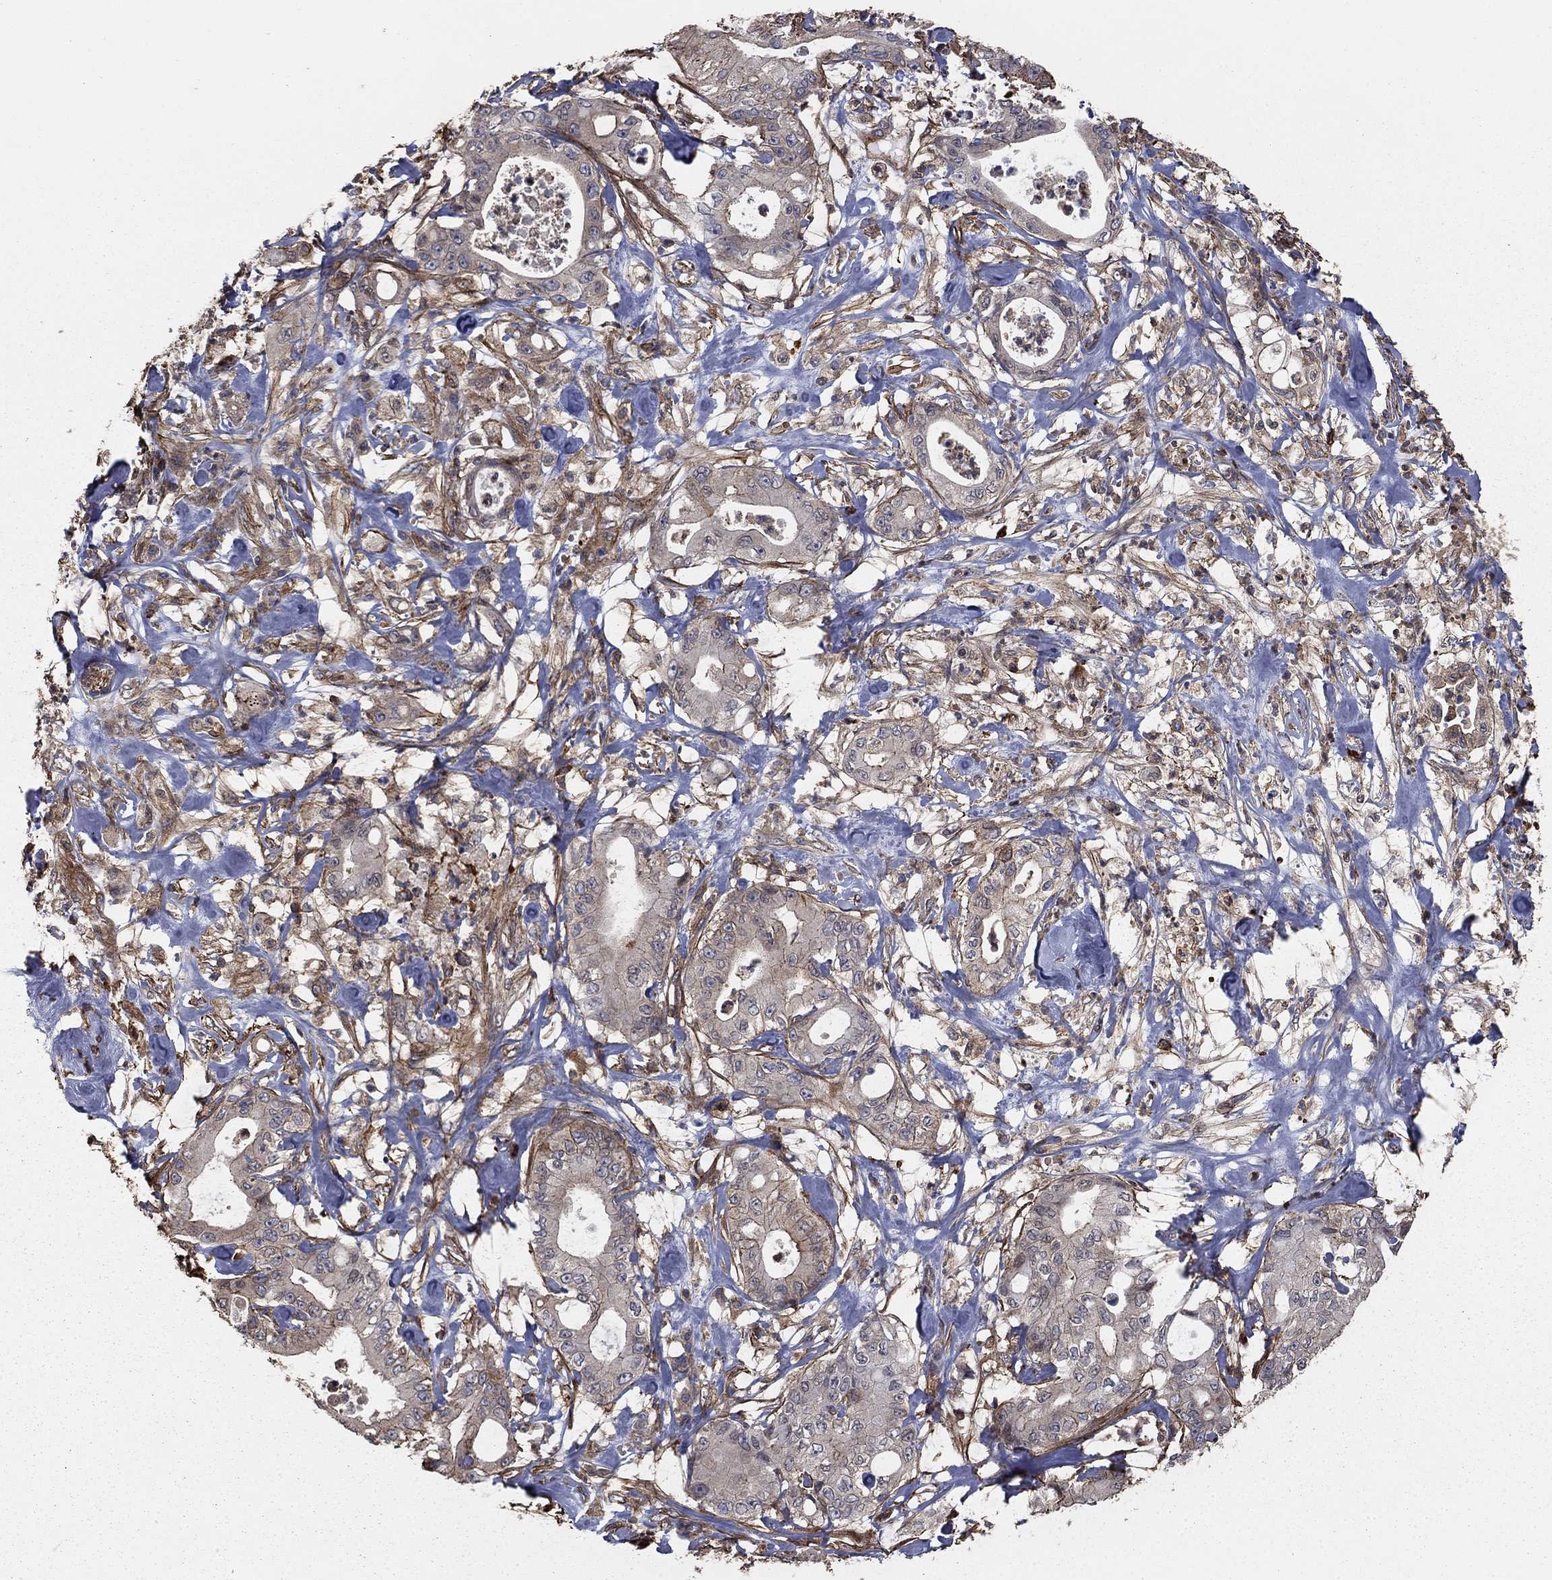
{"staining": {"intensity": "moderate", "quantity": "<25%", "location": "cytoplasmic/membranous"}, "tissue": "pancreatic cancer", "cell_type": "Tumor cells", "image_type": "cancer", "snomed": [{"axis": "morphology", "description": "Adenocarcinoma, NOS"}, {"axis": "topography", "description": "Pancreas"}], "caption": "The immunohistochemical stain highlights moderate cytoplasmic/membranous positivity in tumor cells of pancreatic cancer tissue. The staining is performed using DAB (3,3'-diaminobenzidine) brown chromogen to label protein expression. The nuclei are counter-stained blue using hematoxylin.", "gene": "HABP4", "patient": {"sex": "male", "age": 71}}